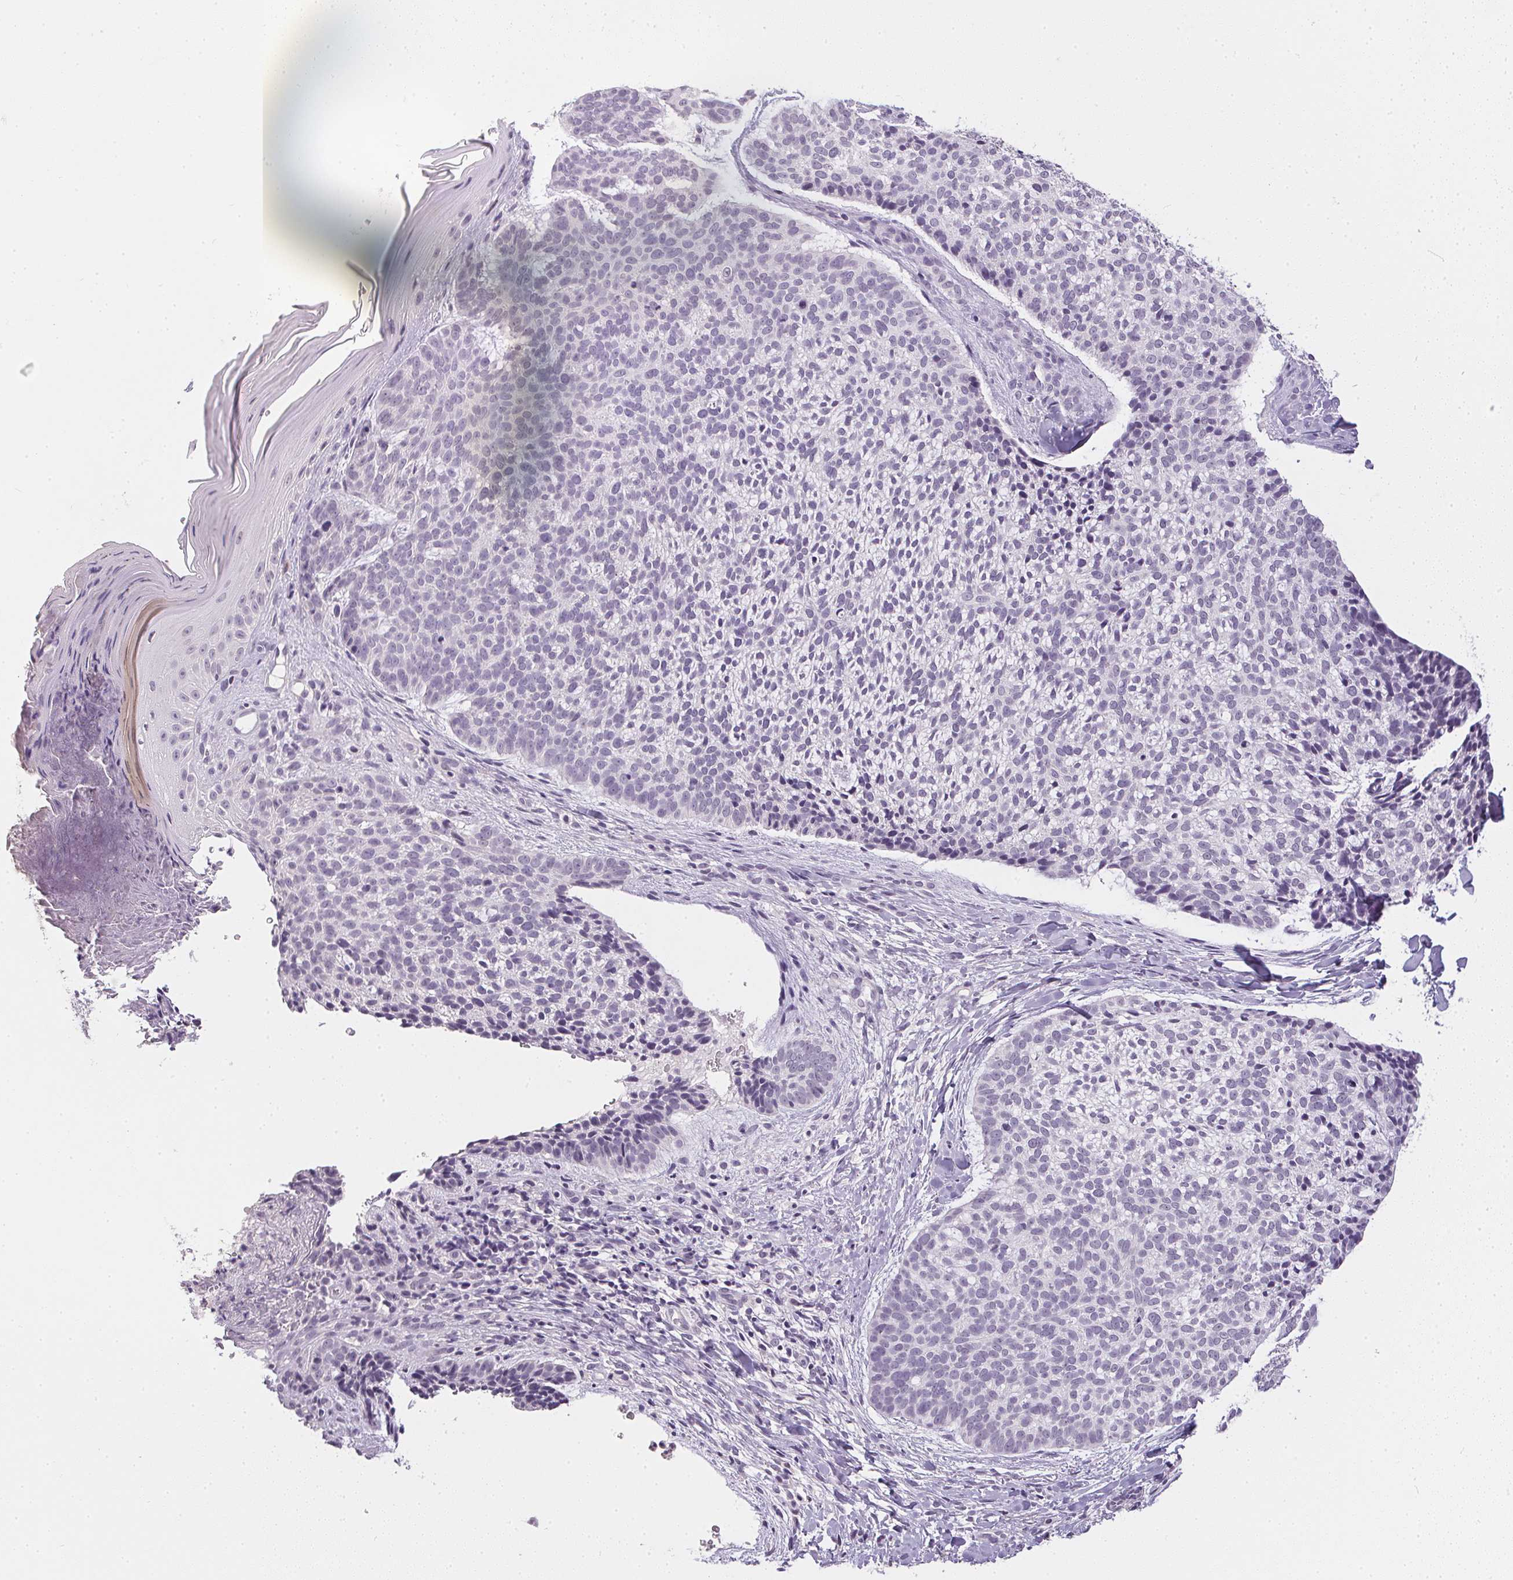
{"staining": {"intensity": "negative", "quantity": "none", "location": "none"}, "tissue": "skin cancer", "cell_type": "Tumor cells", "image_type": "cancer", "snomed": [{"axis": "morphology", "description": "Basal cell carcinoma"}, {"axis": "topography", "description": "Skin"}], "caption": "DAB immunohistochemical staining of skin basal cell carcinoma shows no significant positivity in tumor cells.", "gene": "PPY", "patient": {"sex": "male", "age": 64}}